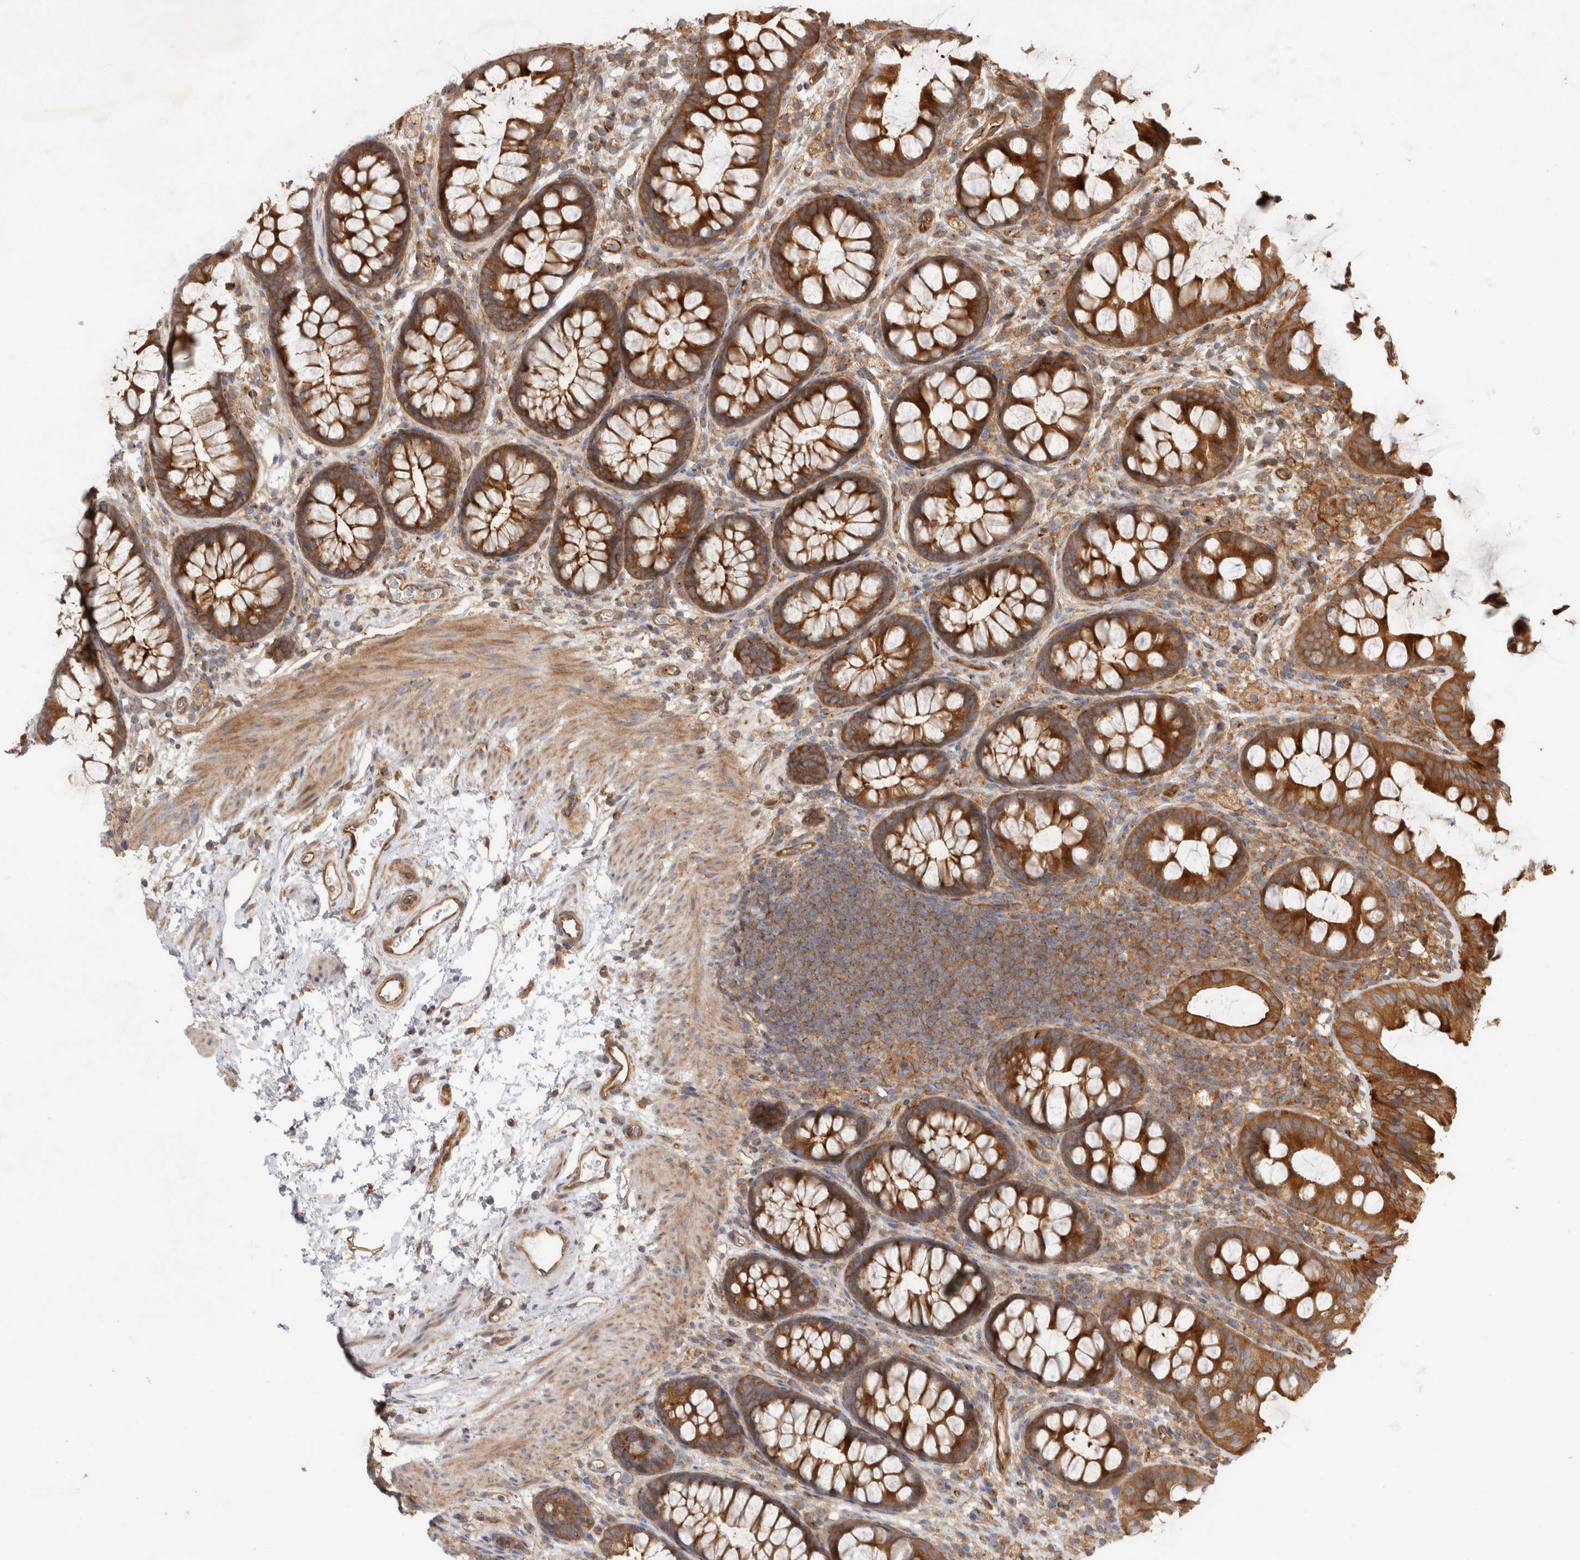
{"staining": {"intensity": "strong", "quantity": ">75%", "location": "cytoplasmic/membranous"}, "tissue": "colon", "cell_type": "Endothelial cells", "image_type": "normal", "snomed": [{"axis": "morphology", "description": "Normal tissue, NOS"}, {"axis": "topography", "description": "Colon"}], "caption": "About >75% of endothelial cells in unremarkable human colon reveal strong cytoplasmic/membranous protein staining as visualized by brown immunohistochemical staining.", "gene": "GPR150", "patient": {"sex": "female", "age": 62}}